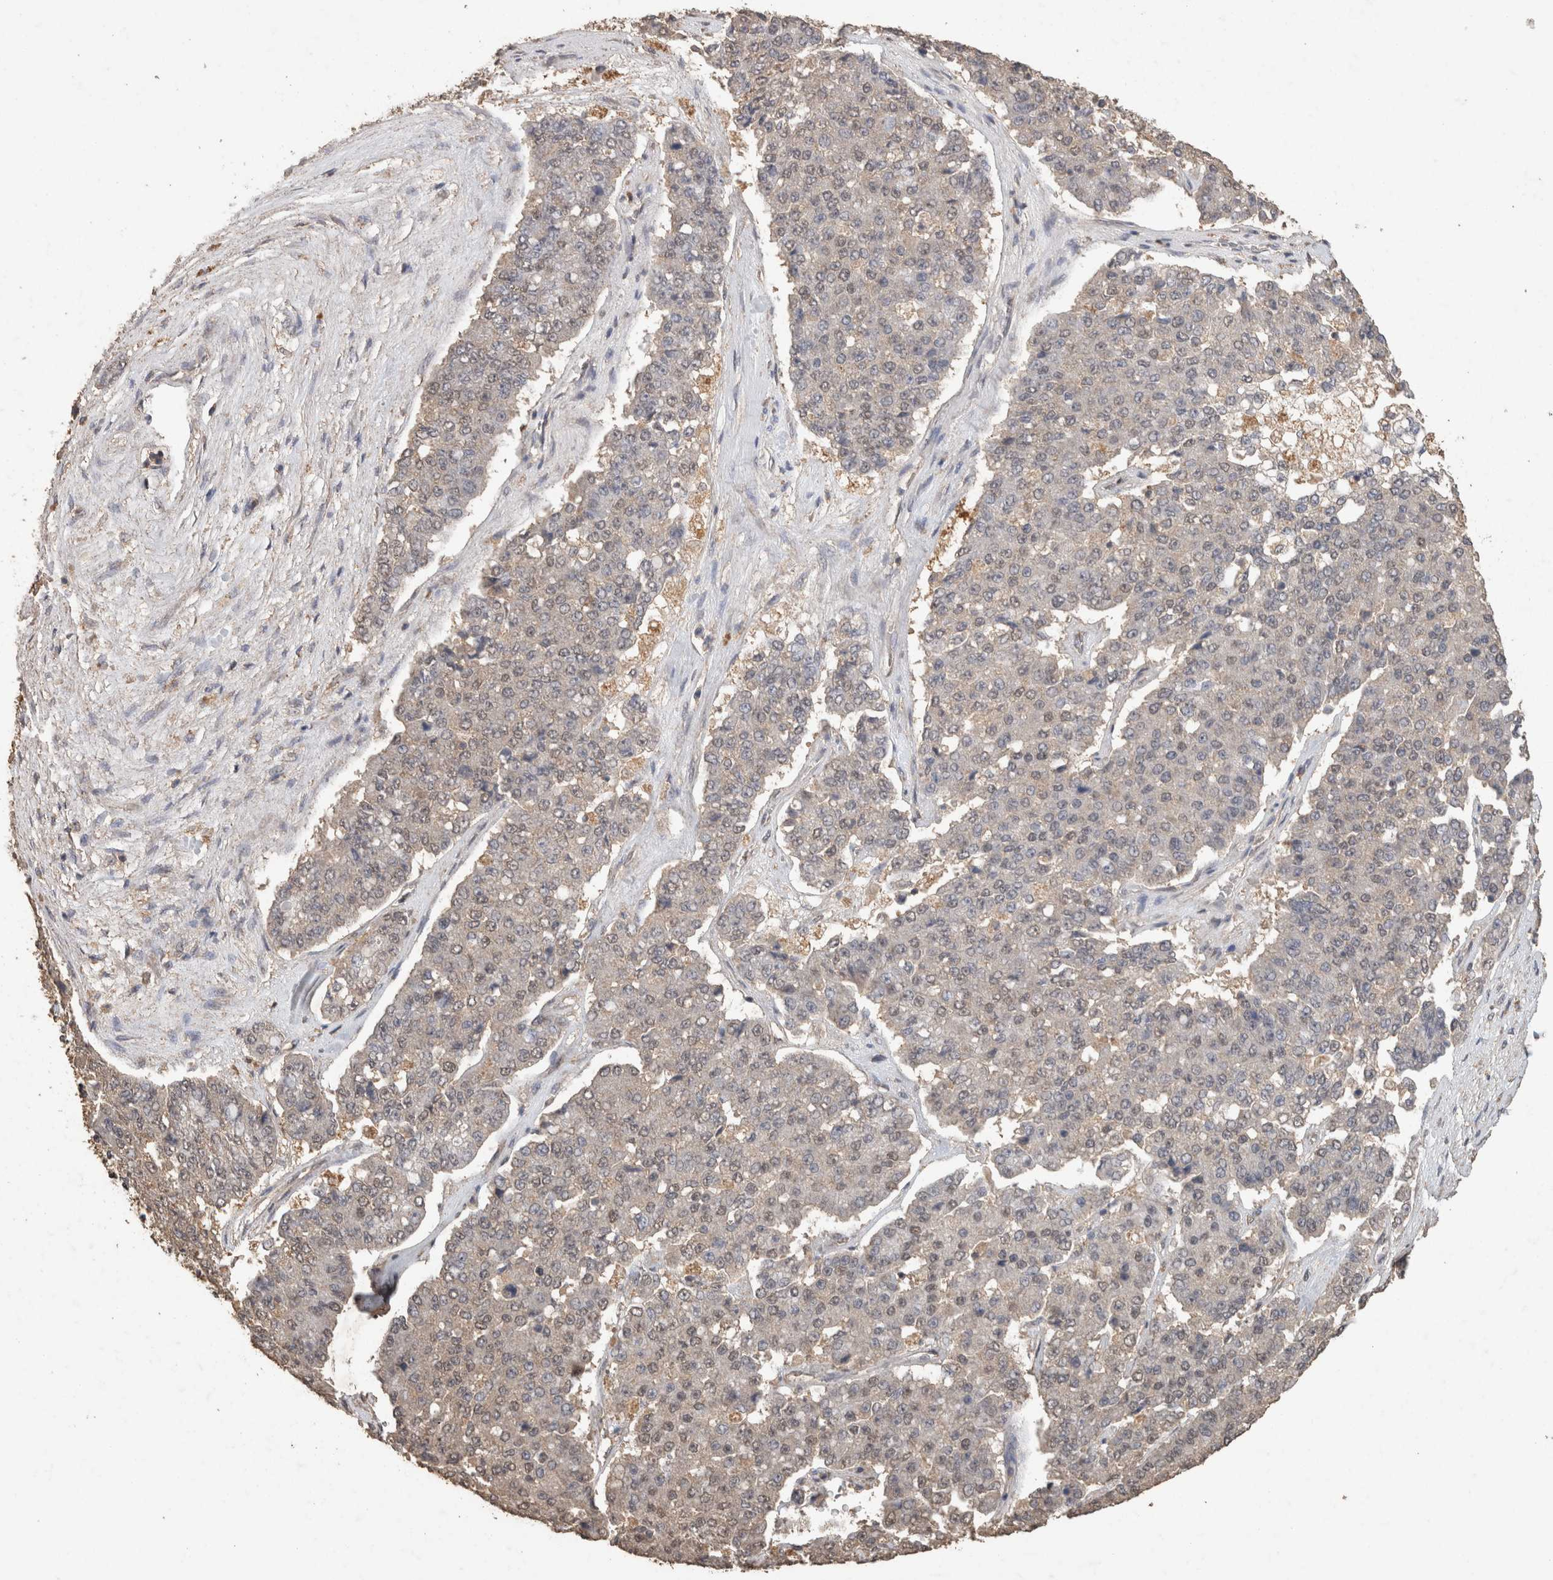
{"staining": {"intensity": "negative", "quantity": "none", "location": "none"}, "tissue": "pancreatic cancer", "cell_type": "Tumor cells", "image_type": "cancer", "snomed": [{"axis": "morphology", "description": "Adenocarcinoma, NOS"}, {"axis": "topography", "description": "Pancreas"}], "caption": "This is an immunohistochemistry (IHC) photomicrograph of pancreatic cancer (adenocarcinoma). There is no expression in tumor cells.", "gene": "CX3CL1", "patient": {"sex": "male", "age": 50}}